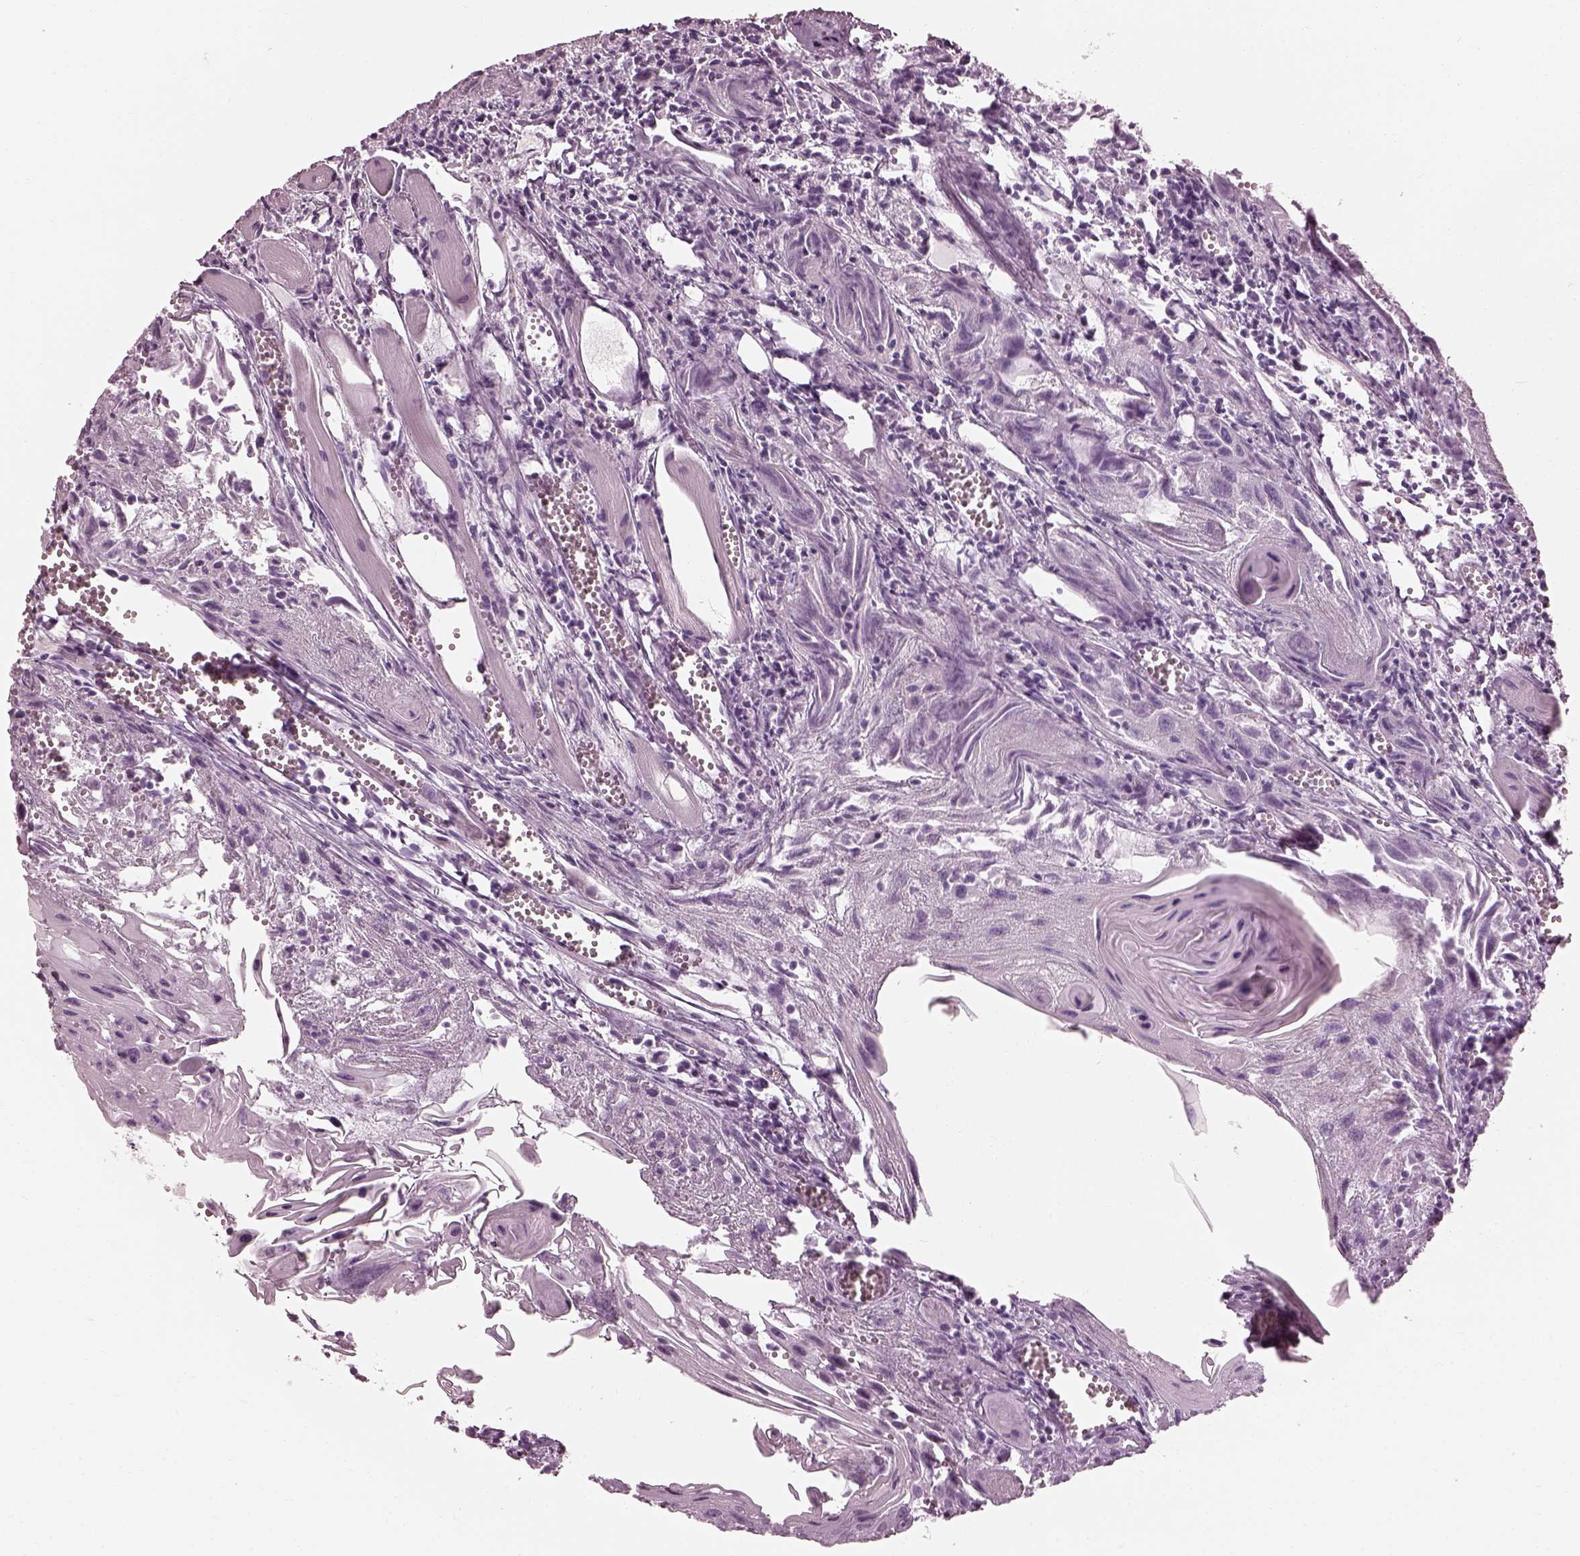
{"staining": {"intensity": "negative", "quantity": "none", "location": "none"}, "tissue": "head and neck cancer", "cell_type": "Tumor cells", "image_type": "cancer", "snomed": [{"axis": "morphology", "description": "Squamous cell carcinoma, NOS"}, {"axis": "topography", "description": "Head-Neck"}], "caption": "Tumor cells show no significant protein staining in squamous cell carcinoma (head and neck).", "gene": "TCHHL1", "patient": {"sex": "female", "age": 80}}